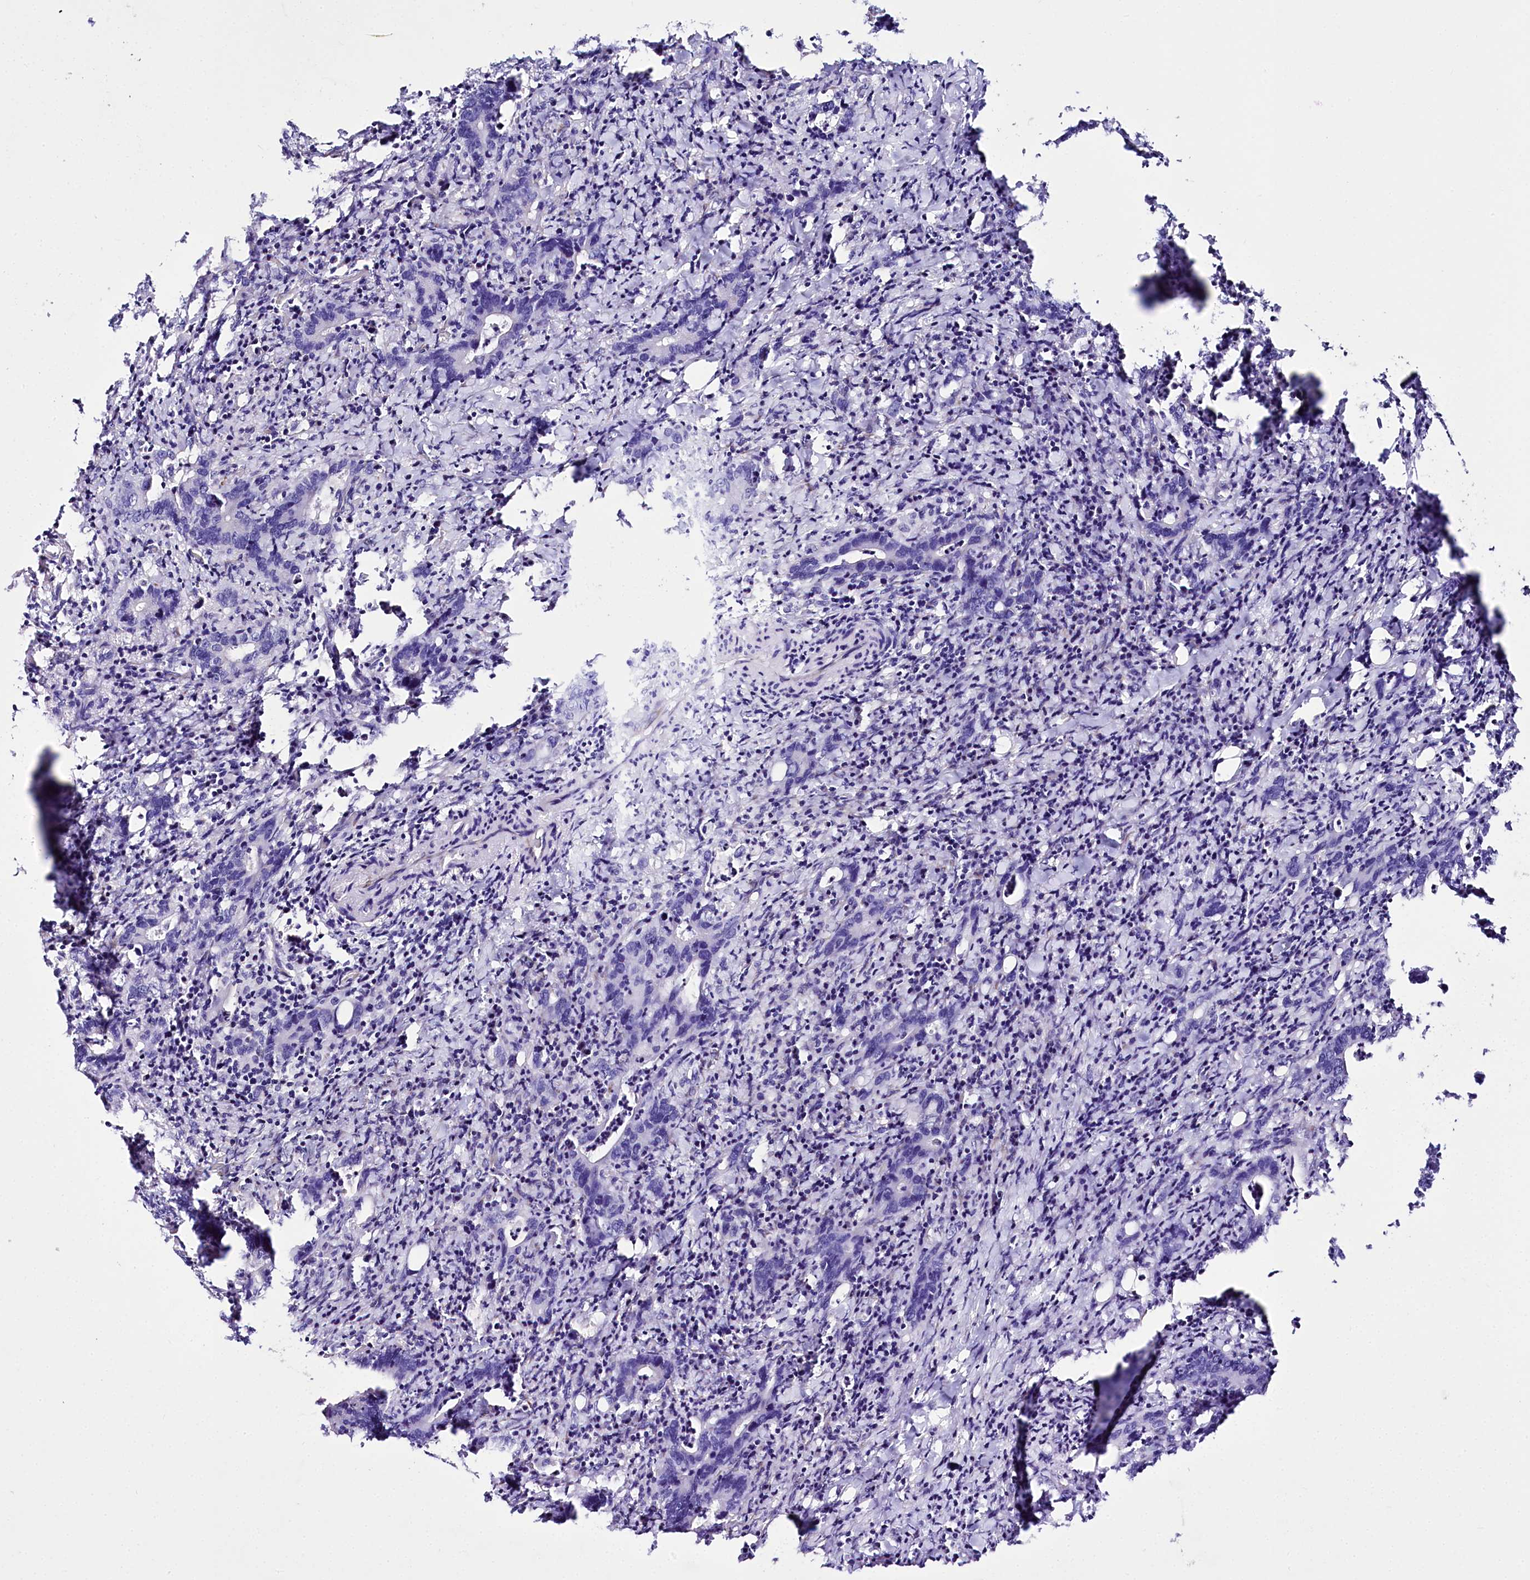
{"staining": {"intensity": "negative", "quantity": "none", "location": "none"}, "tissue": "colorectal cancer", "cell_type": "Tumor cells", "image_type": "cancer", "snomed": [{"axis": "morphology", "description": "Adenocarcinoma, NOS"}, {"axis": "topography", "description": "Colon"}], "caption": "The photomicrograph reveals no staining of tumor cells in adenocarcinoma (colorectal). The staining was performed using DAB to visualize the protein expression in brown, while the nuclei were stained in blue with hematoxylin (Magnification: 20x).", "gene": "A2ML1", "patient": {"sex": "female", "age": 75}}